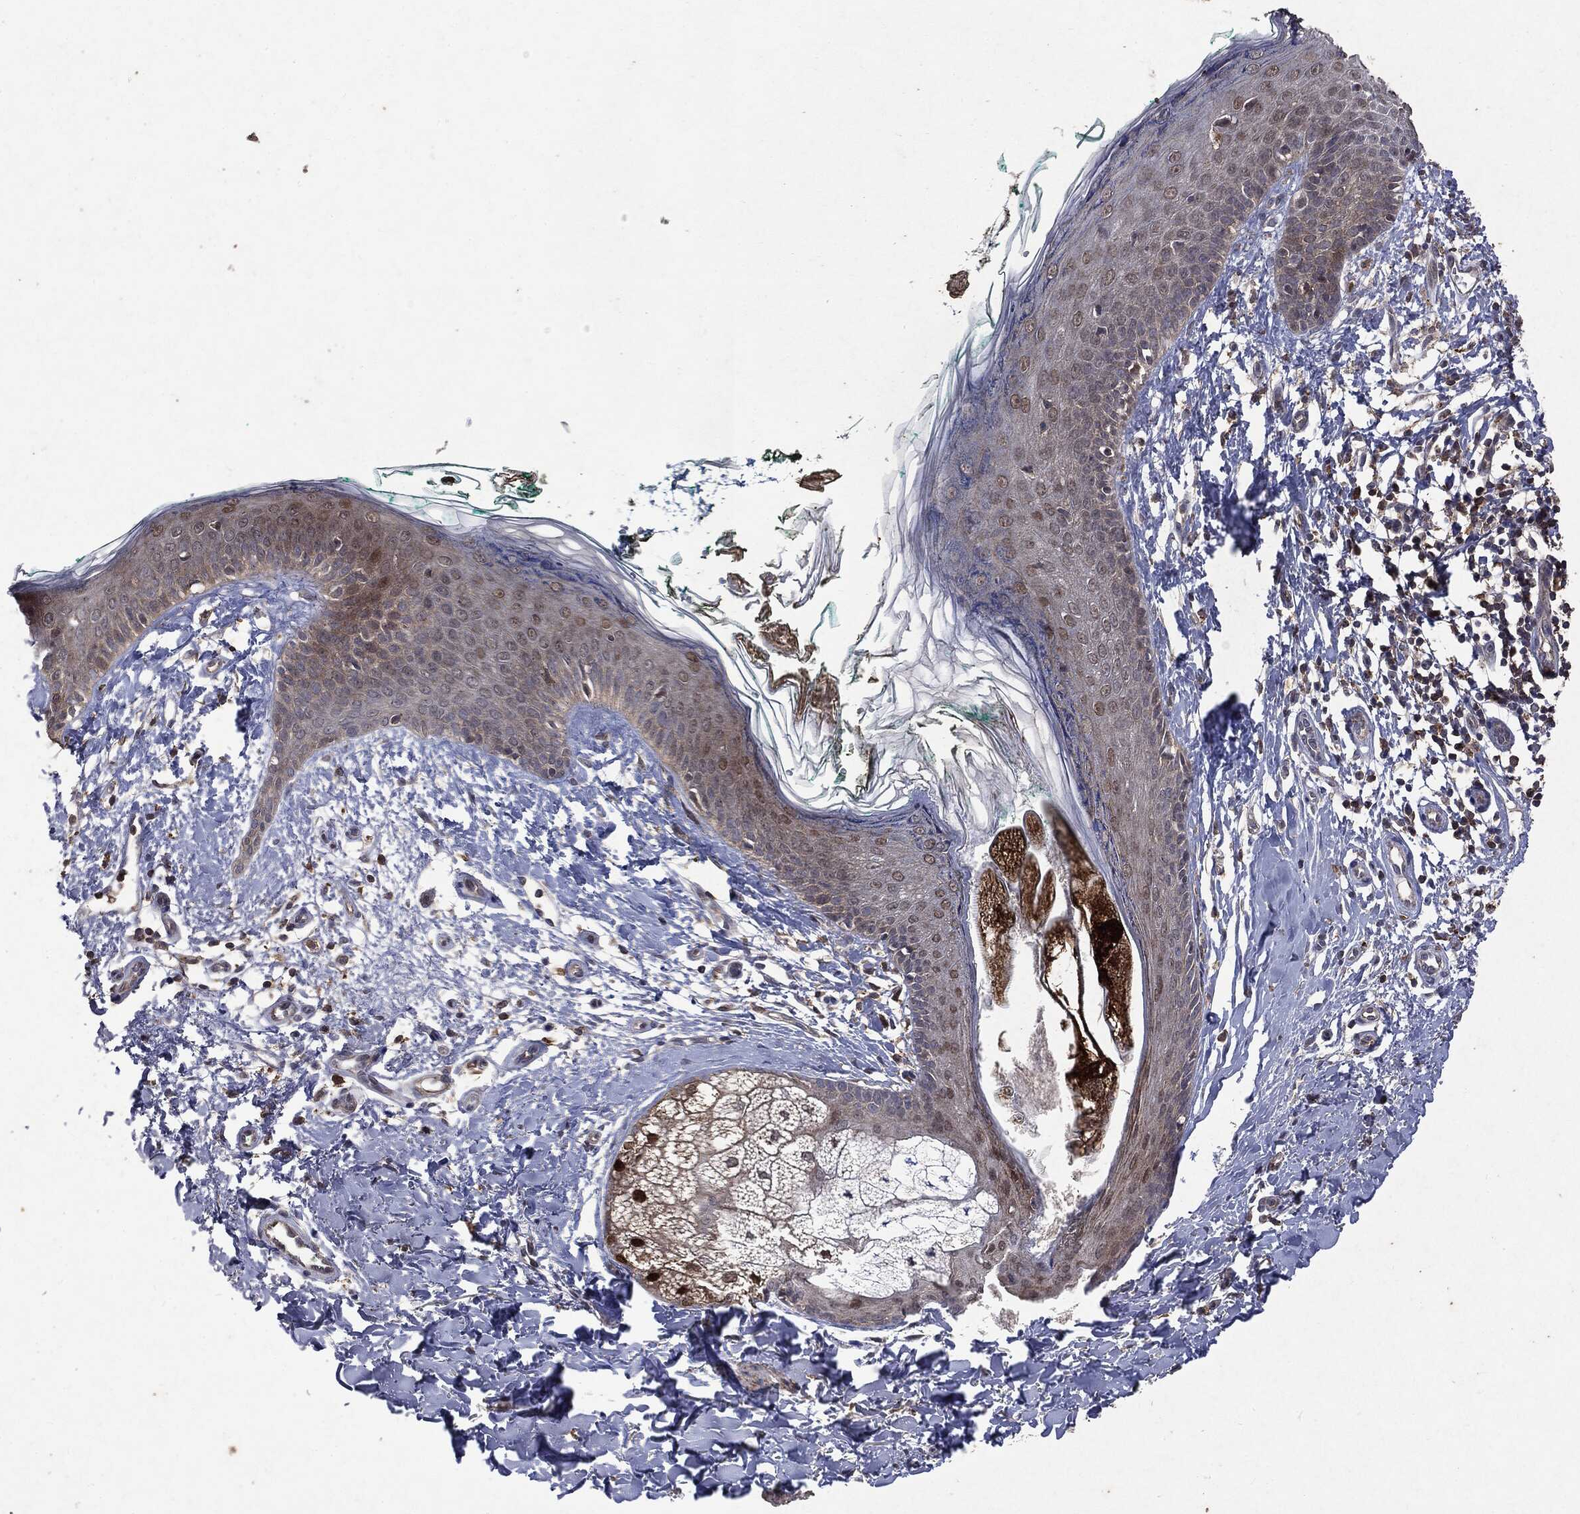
{"staining": {"intensity": "negative", "quantity": "none", "location": "none"}, "tissue": "skin", "cell_type": "Fibroblasts", "image_type": "normal", "snomed": [{"axis": "morphology", "description": "Normal tissue, NOS"}, {"axis": "morphology", "description": "Basal cell carcinoma"}, {"axis": "topography", "description": "Skin"}], "caption": "Immunohistochemical staining of normal human skin exhibits no significant staining in fibroblasts.", "gene": "PTEN", "patient": {"sex": "male", "age": 33}}